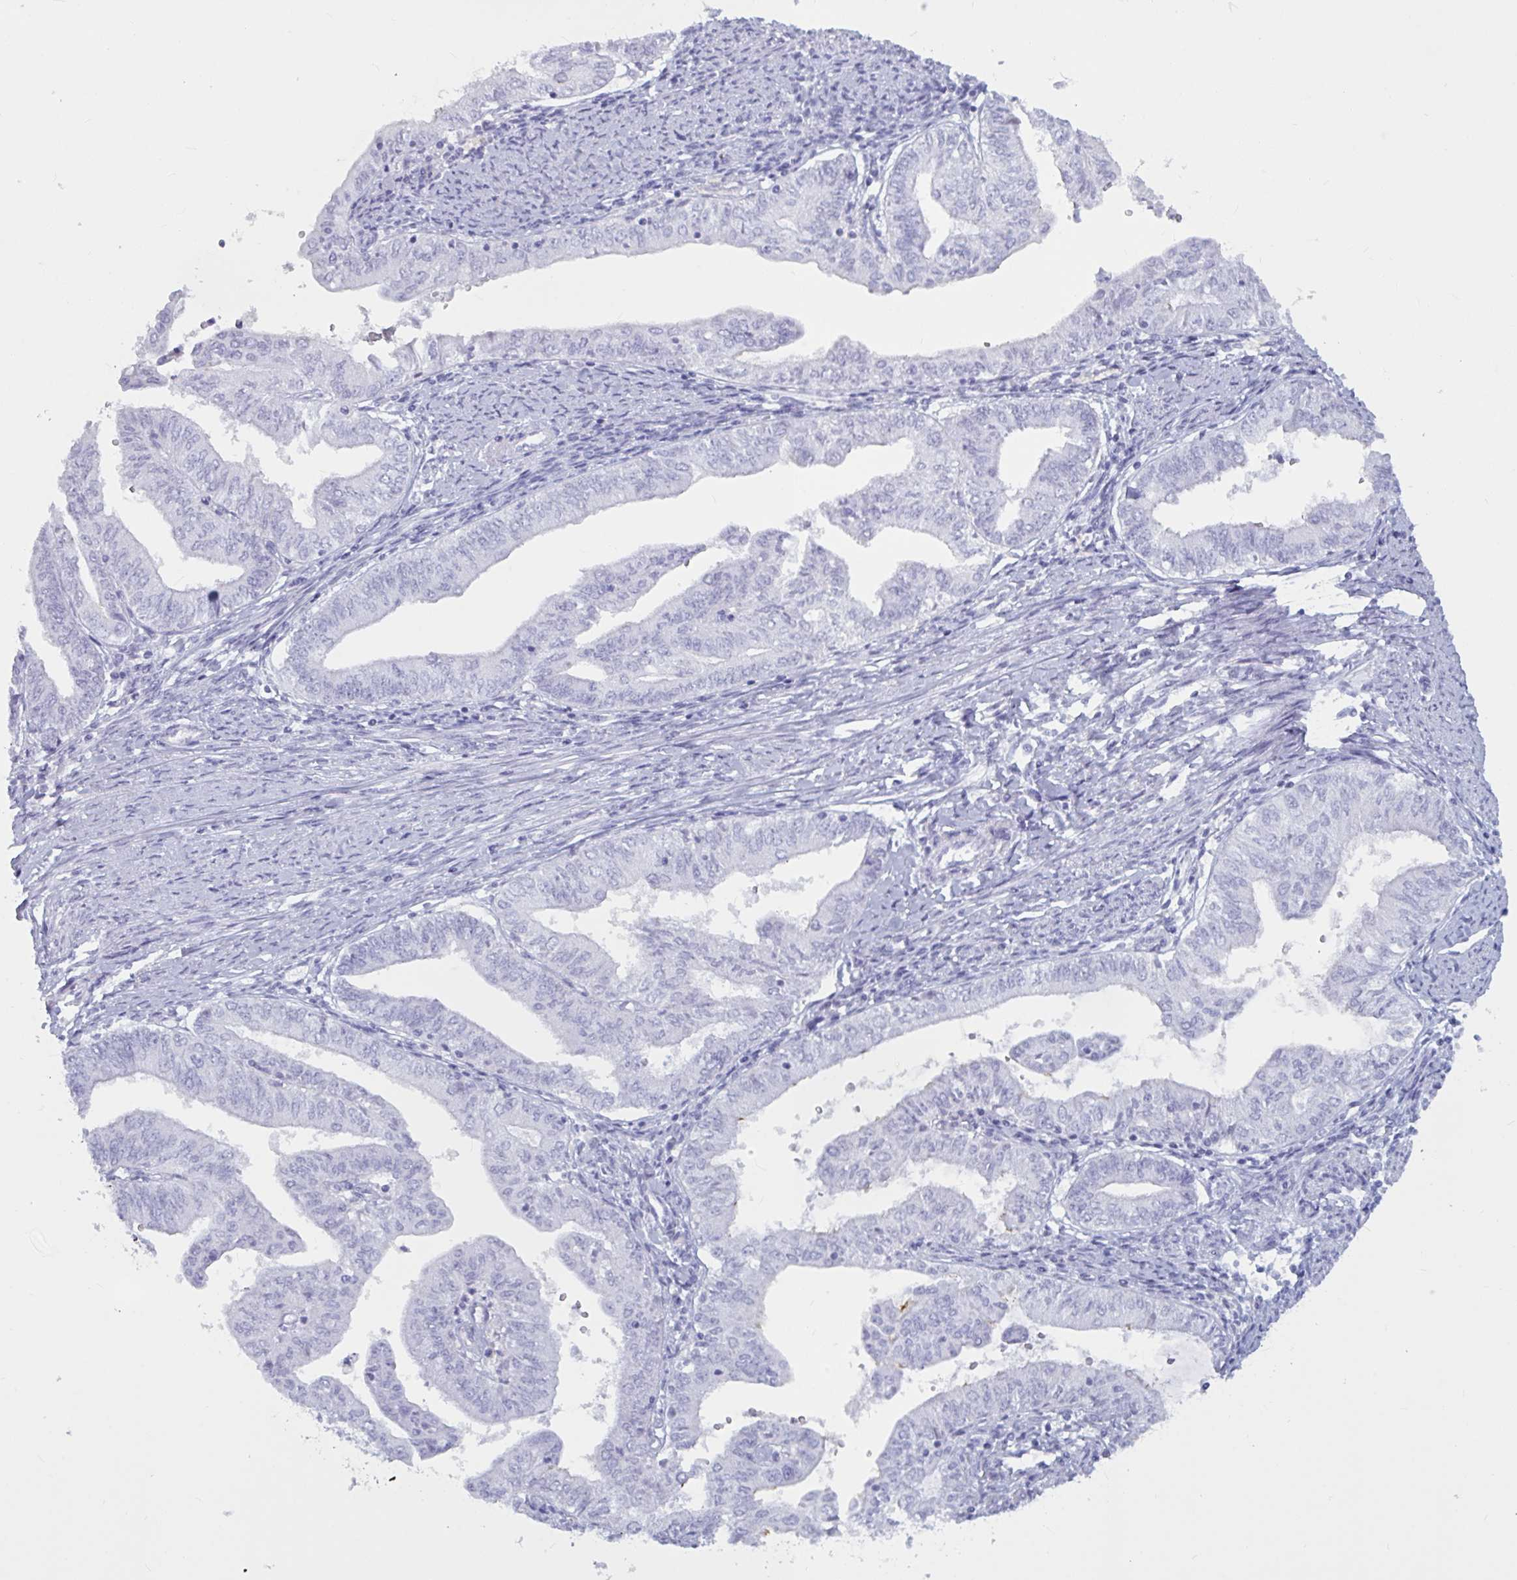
{"staining": {"intensity": "negative", "quantity": "none", "location": "none"}, "tissue": "endometrial cancer", "cell_type": "Tumor cells", "image_type": "cancer", "snomed": [{"axis": "morphology", "description": "Adenocarcinoma, NOS"}, {"axis": "topography", "description": "Endometrium"}], "caption": "Endometrial adenocarcinoma was stained to show a protein in brown. There is no significant expression in tumor cells.", "gene": "BBS10", "patient": {"sex": "female", "age": 66}}